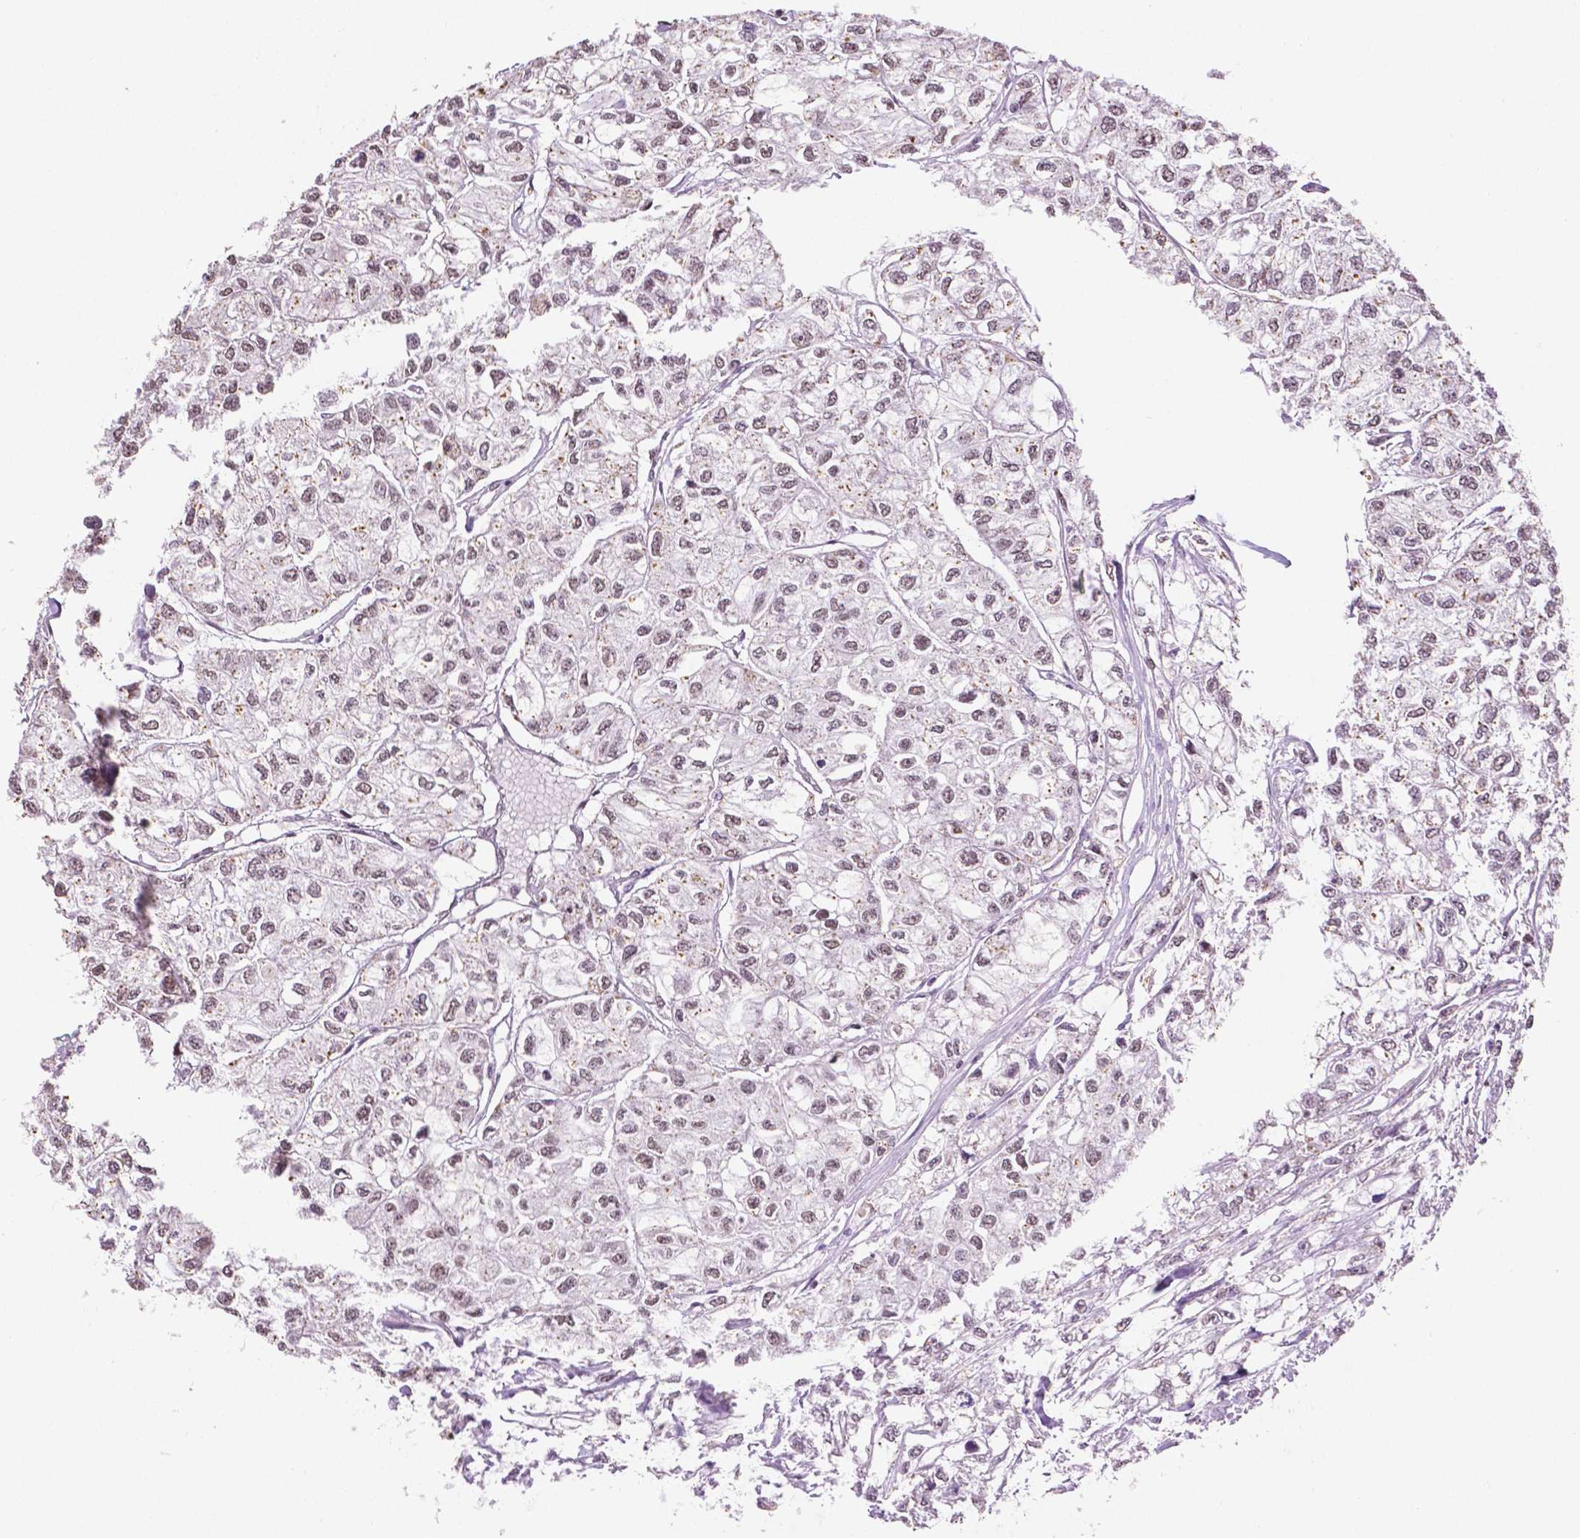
{"staining": {"intensity": "weak", "quantity": ">75%", "location": "nuclear"}, "tissue": "renal cancer", "cell_type": "Tumor cells", "image_type": "cancer", "snomed": [{"axis": "morphology", "description": "Adenocarcinoma, NOS"}, {"axis": "topography", "description": "Kidney"}], "caption": "A micrograph of human renal adenocarcinoma stained for a protein demonstrates weak nuclear brown staining in tumor cells. (brown staining indicates protein expression, while blue staining denotes nuclei).", "gene": "PTPN6", "patient": {"sex": "male", "age": 56}}